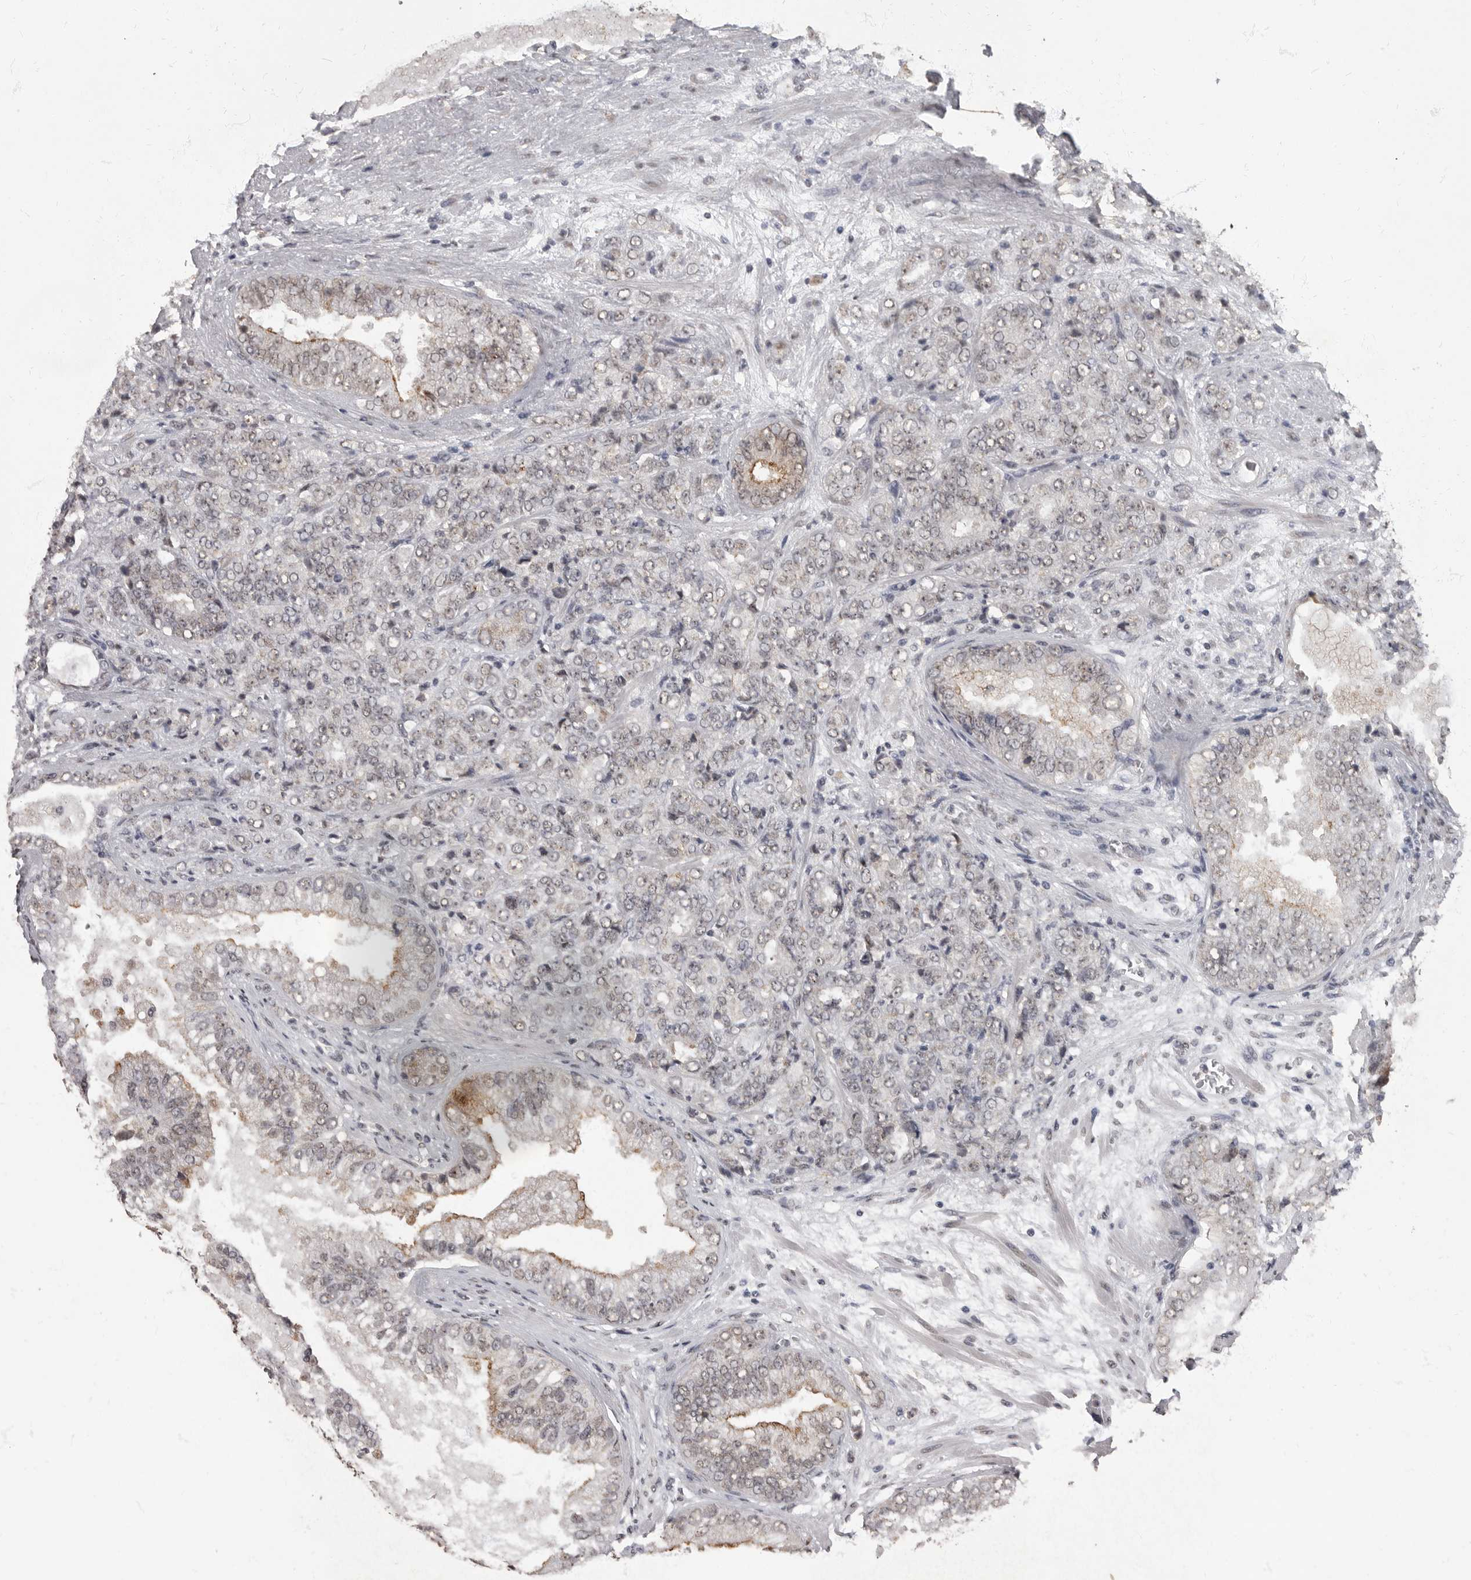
{"staining": {"intensity": "negative", "quantity": "none", "location": "none"}, "tissue": "prostate cancer", "cell_type": "Tumor cells", "image_type": "cancer", "snomed": [{"axis": "morphology", "description": "Adenocarcinoma, High grade"}, {"axis": "topography", "description": "Prostate"}], "caption": "Protein analysis of prostate high-grade adenocarcinoma demonstrates no significant expression in tumor cells.", "gene": "NBL1", "patient": {"sex": "male", "age": 58}}